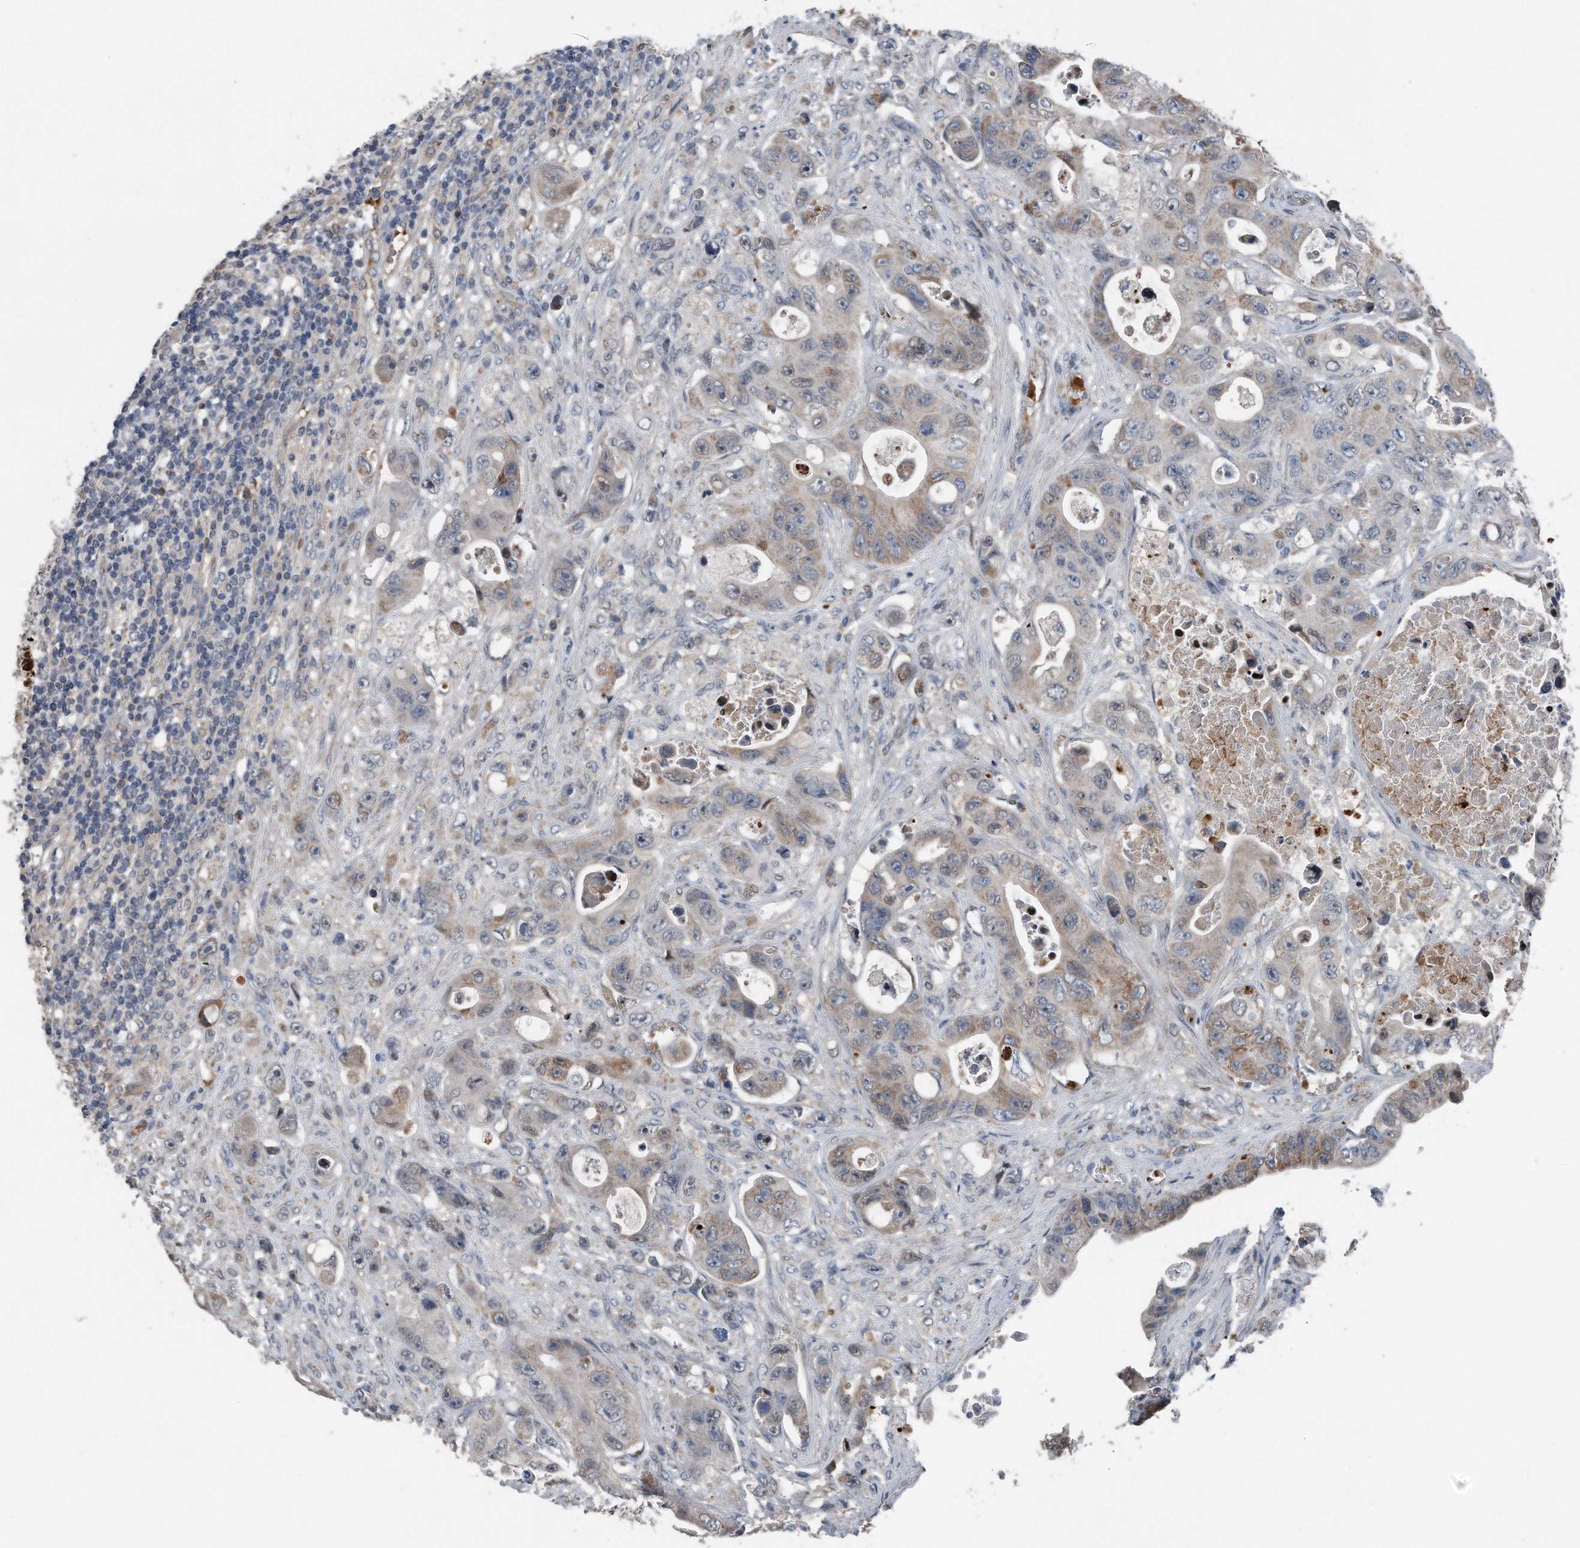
{"staining": {"intensity": "weak", "quantity": "<25%", "location": "cytoplasmic/membranous"}, "tissue": "colorectal cancer", "cell_type": "Tumor cells", "image_type": "cancer", "snomed": [{"axis": "morphology", "description": "Adenocarcinoma, NOS"}, {"axis": "topography", "description": "Colon"}], "caption": "Tumor cells are negative for brown protein staining in colorectal adenocarcinoma.", "gene": "DST", "patient": {"sex": "female", "age": 46}}